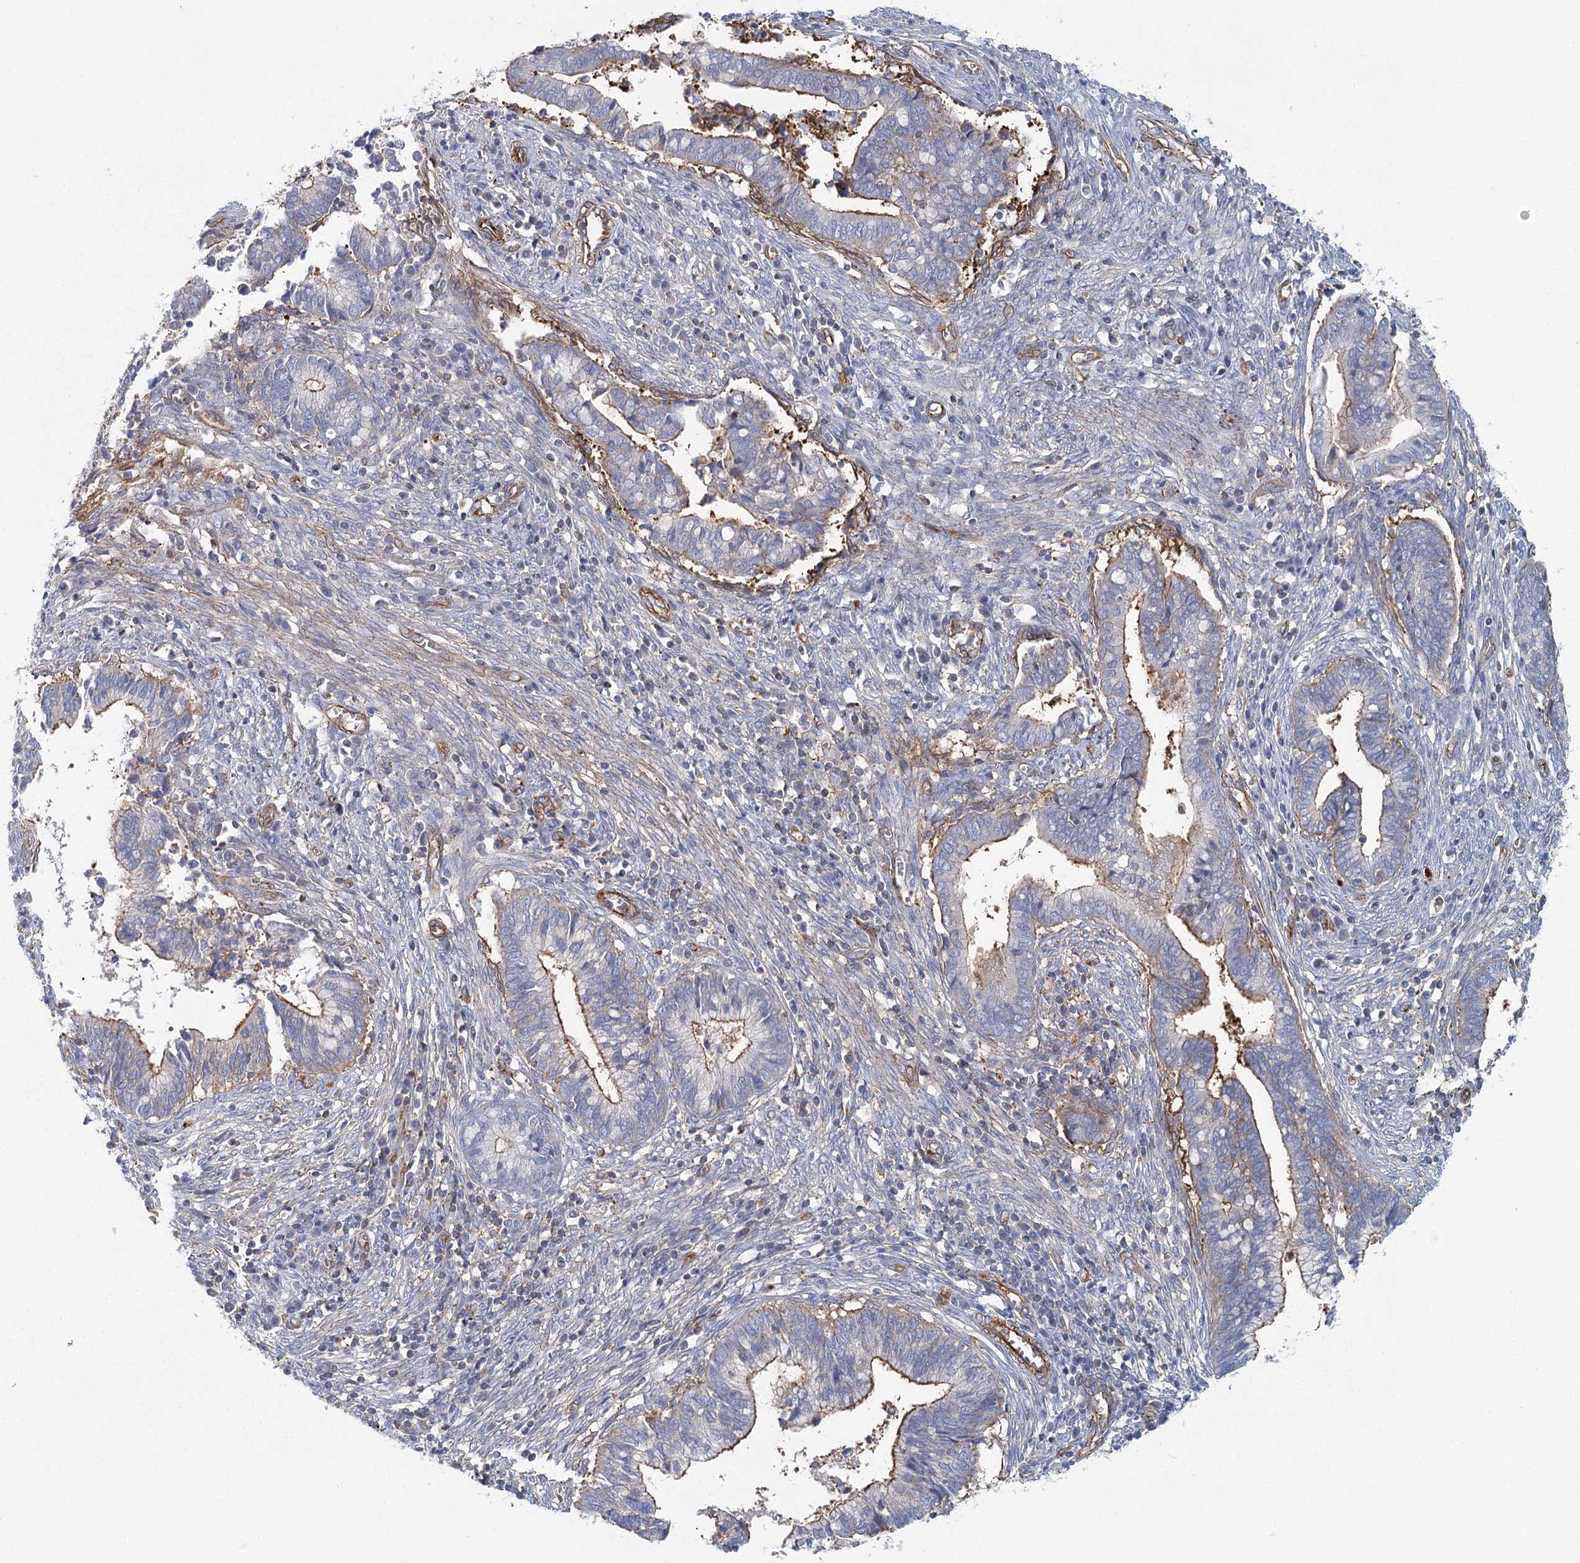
{"staining": {"intensity": "moderate", "quantity": "25%-75%", "location": "cytoplasmic/membranous"}, "tissue": "cervical cancer", "cell_type": "Tumor cells", "image_type": "cancer", "snomed": [{"axis": "morphology", "description": "Adenocarcinoma, NOS"}, {"axis": "topography", "description": "Cervix"}], "caption": "An immunohistochemistry histopathology image of tumor tissue is shown. Protein staining in brown shows moderate cytoplasmic/membranous positivity in adenocarcinoma (cervical) within tumor cells.", "gene": "IFT46", "patient": {"sex": "female", "age": 44}}